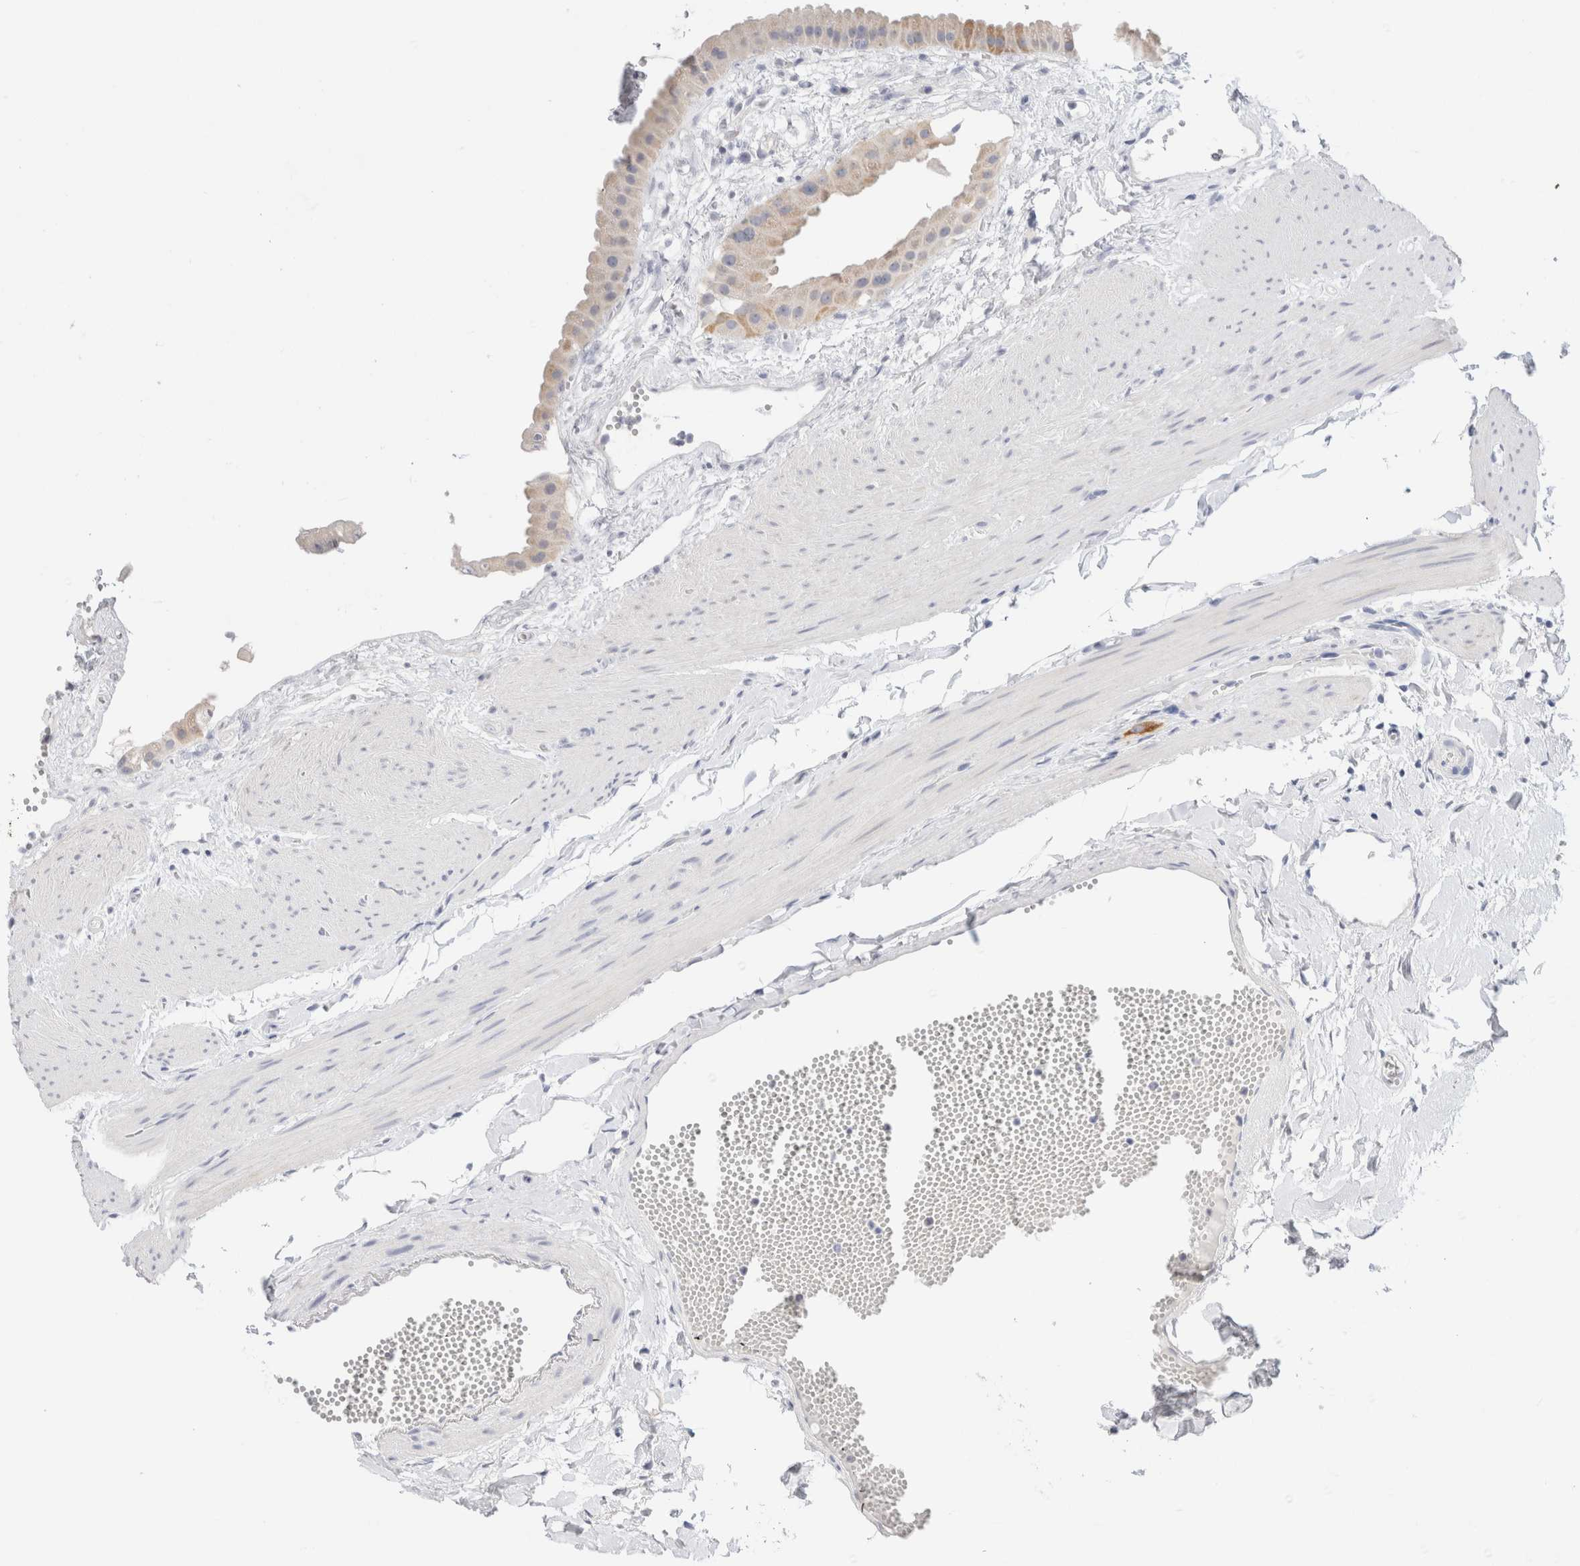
{"staining": {"intensity": "weak", "quantity": "<25%", "location": "cytoplasmic/membranous"}, "tissue": "gallbladder", "cell_type": "Glandular cells", "image_type": "normal", "snomed": [{"axis": "morphology", "description": "Normal tissue, NOS"}, {"axis": "topography", "description": "Gallbladder"}], "caption": "A histopathology image of human gallbladder is negative for staining in glandular cells. (DAB (3,3'-diaminobenzidine) immunohistochemistry (IHC), high magnification).", "gene": "GADD45G", "patient": {"sex": "female", "age": 64}}